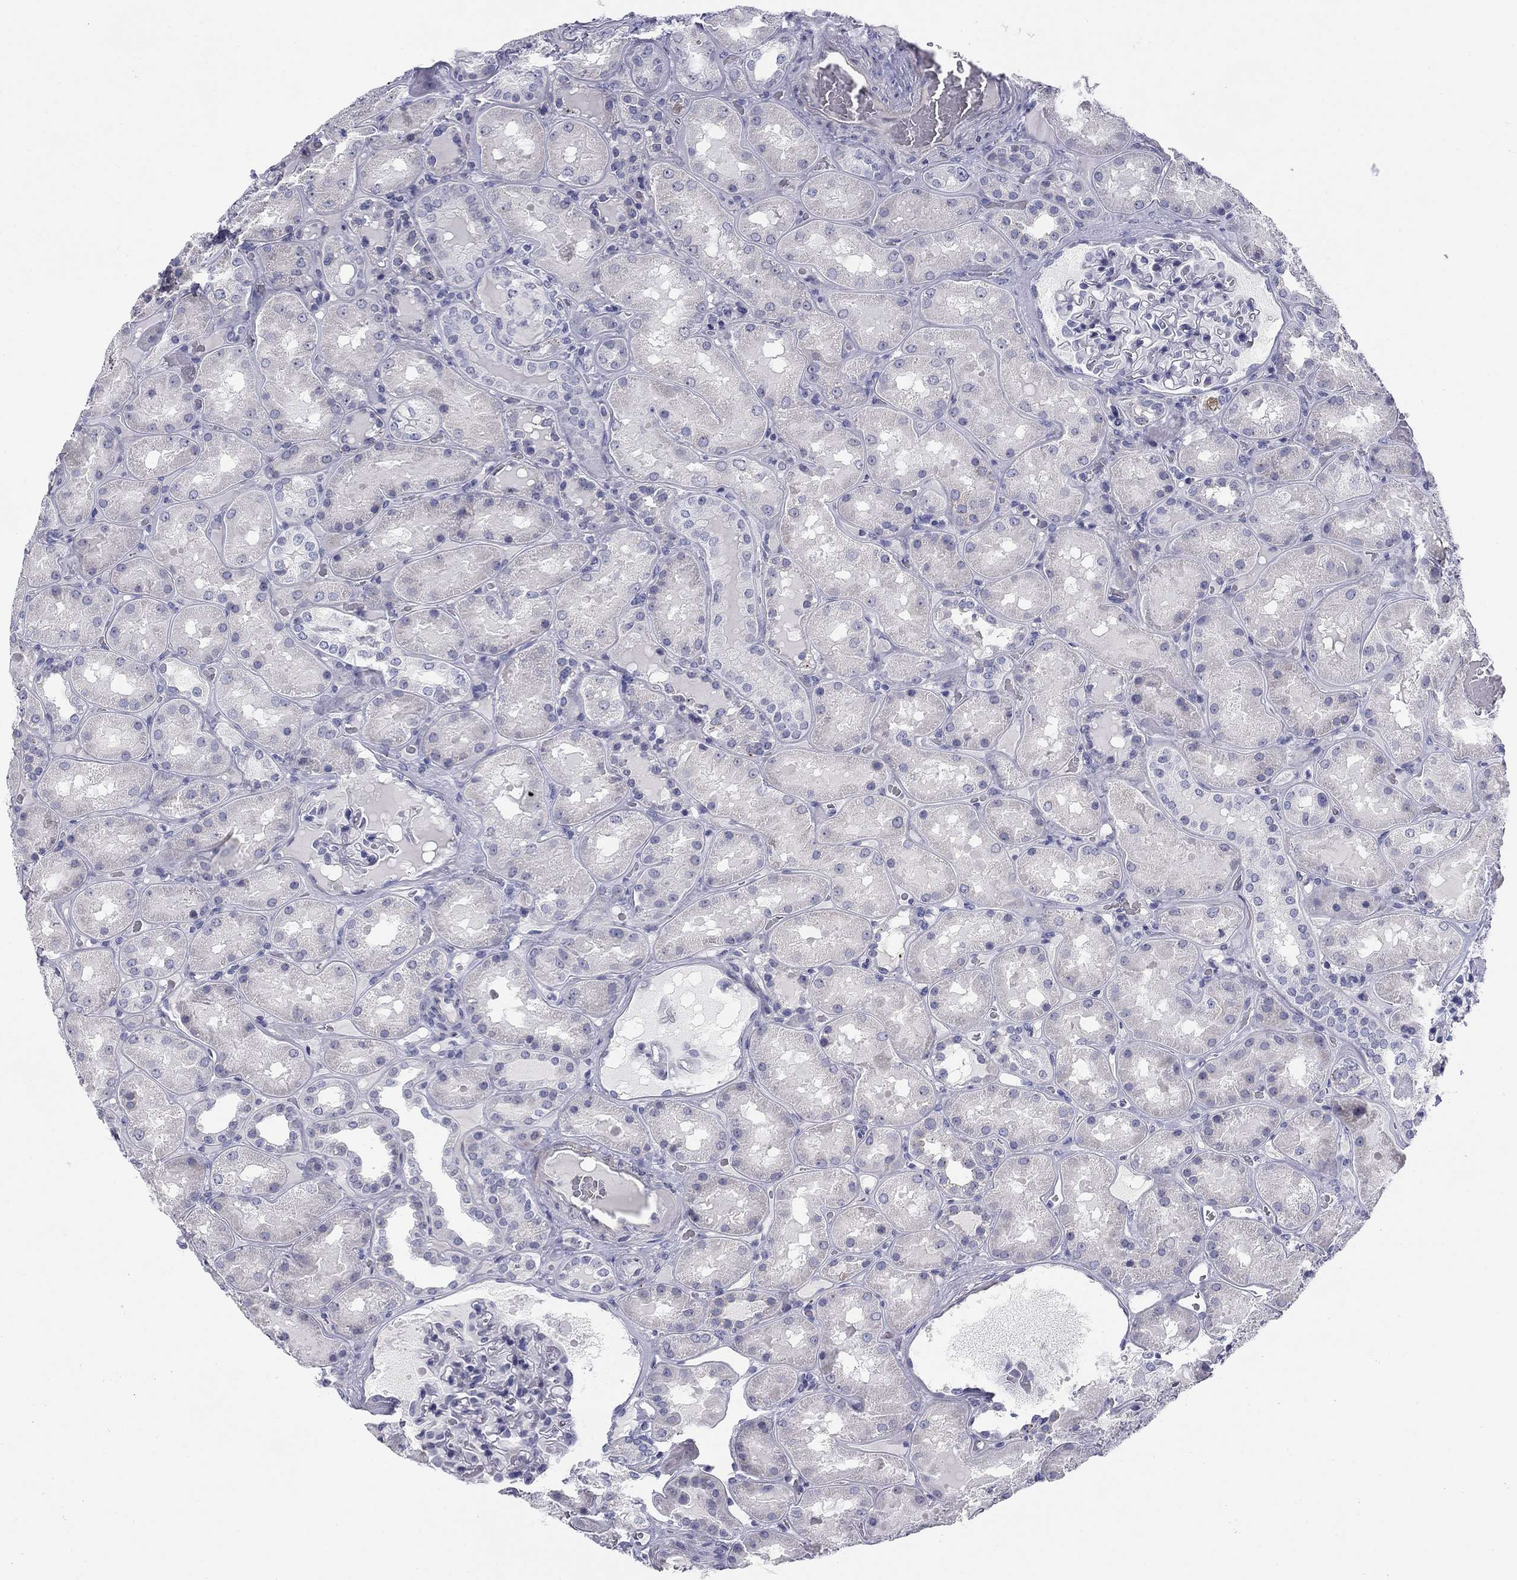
{"staining": {"intensity": "negative", "quantity": "none", "location": "none"}, "tissue": "kidney", "cell_type": "Cells in glomeruli", "image_type": "normal", "snomed": [{"axis": "morphology", "description": "Normal tissue, NOS"}, {"axis": "topography", "description": "Kidney"}], "caption": "The histopathology image exhibits no staining of cells in glomeruli in normal kidney. The staining was performed using DAB to visualize the protein expression in brown, while the nuclei were stained in blue with hematoxylin (Magnification: 20x).", "gene": "PRPH", "patient": {"sex": "male", "age": 73}}